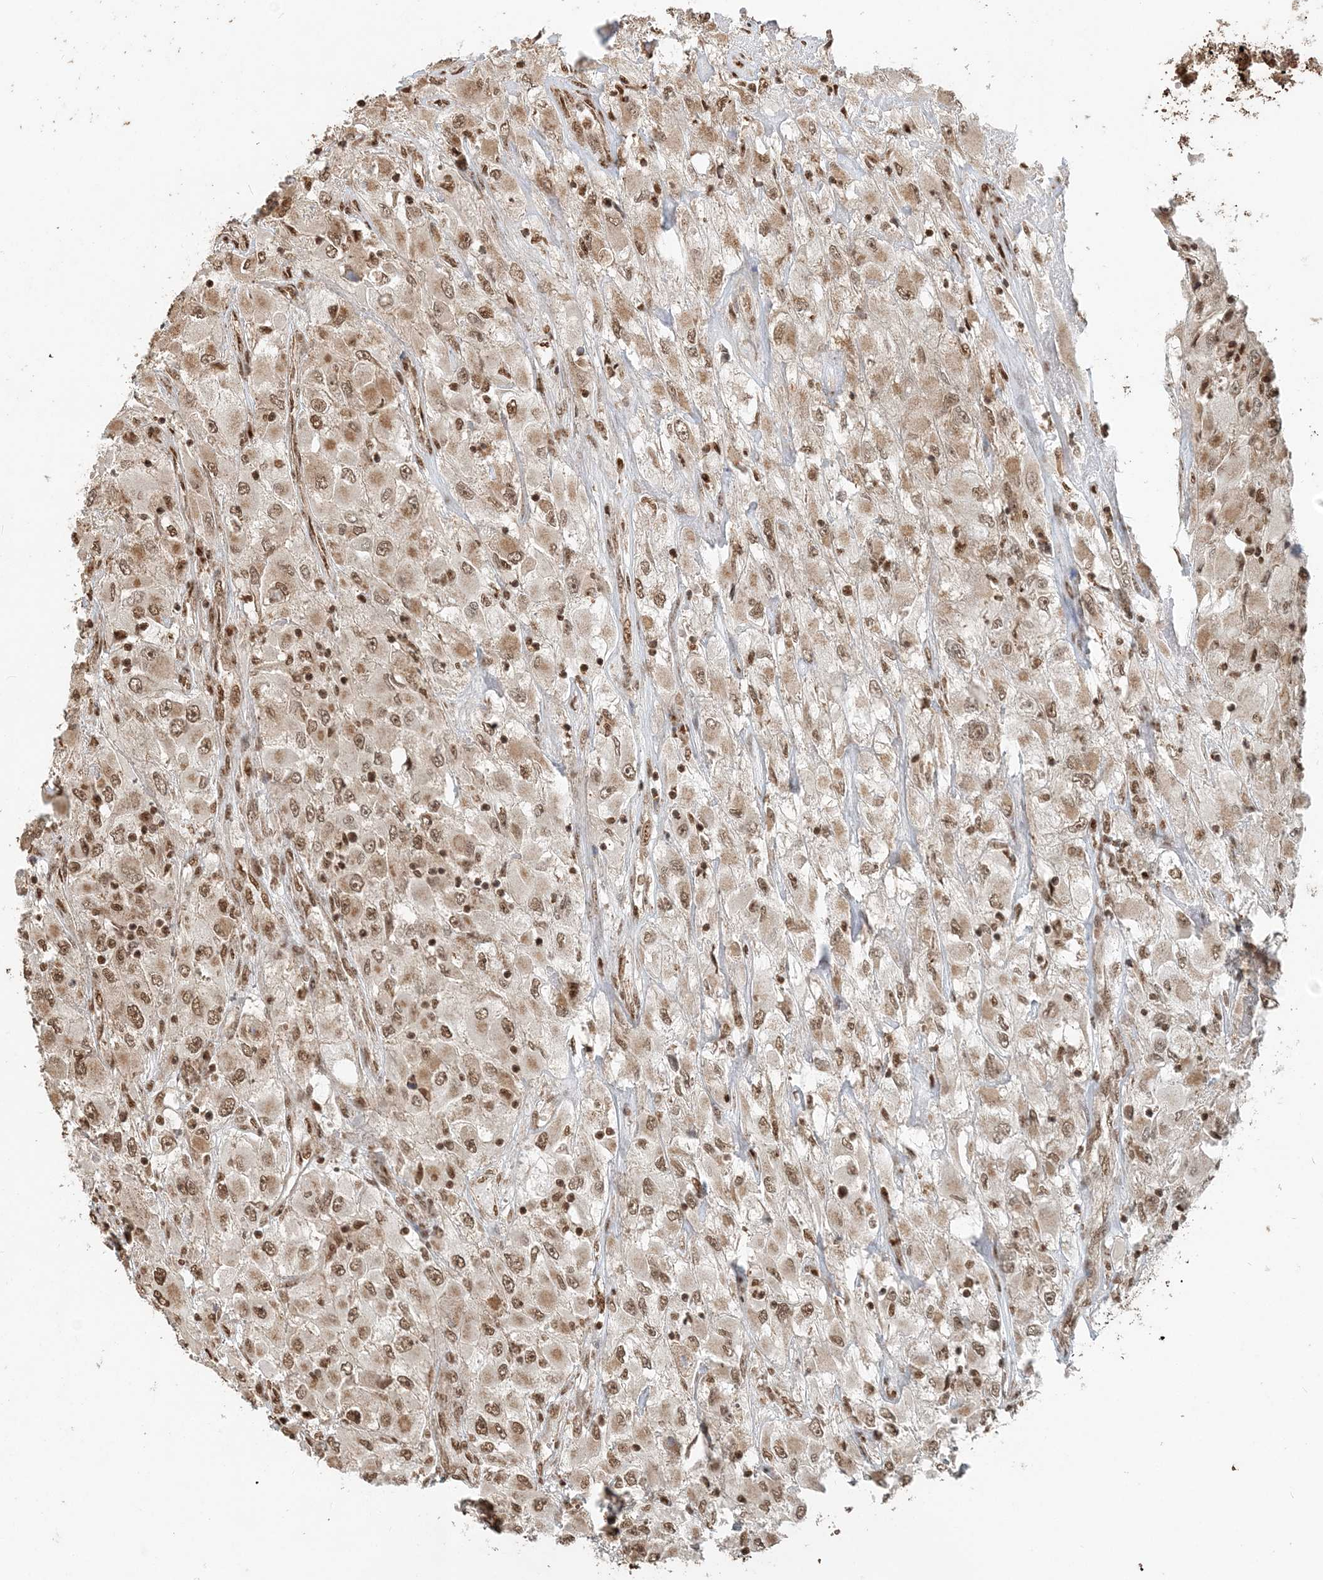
{"staining": {"intensity": "moderate", "quantity": ">75%", "location": "nuclear"}, "tissue": "renal cancer", "cell_type": "Tumor cells", "image_type": "cancer", "snomed": [{"axis": "morphology", "description": "Adenocarcinoma, NOS"}, {"axis": "topography", "description": "Kidney"}], "caption": "IHC image of neoplastic tissue: renal adenocarcinoma stained using immunohistochemistry (IHC) exhibits medium levels of moderate protein expression localized specifically in the nuclear of tumor cells, appearing as a nuclear brown color.", "gene": "ARHGAP35", "patient": {"sex": "female", "age": 52}}